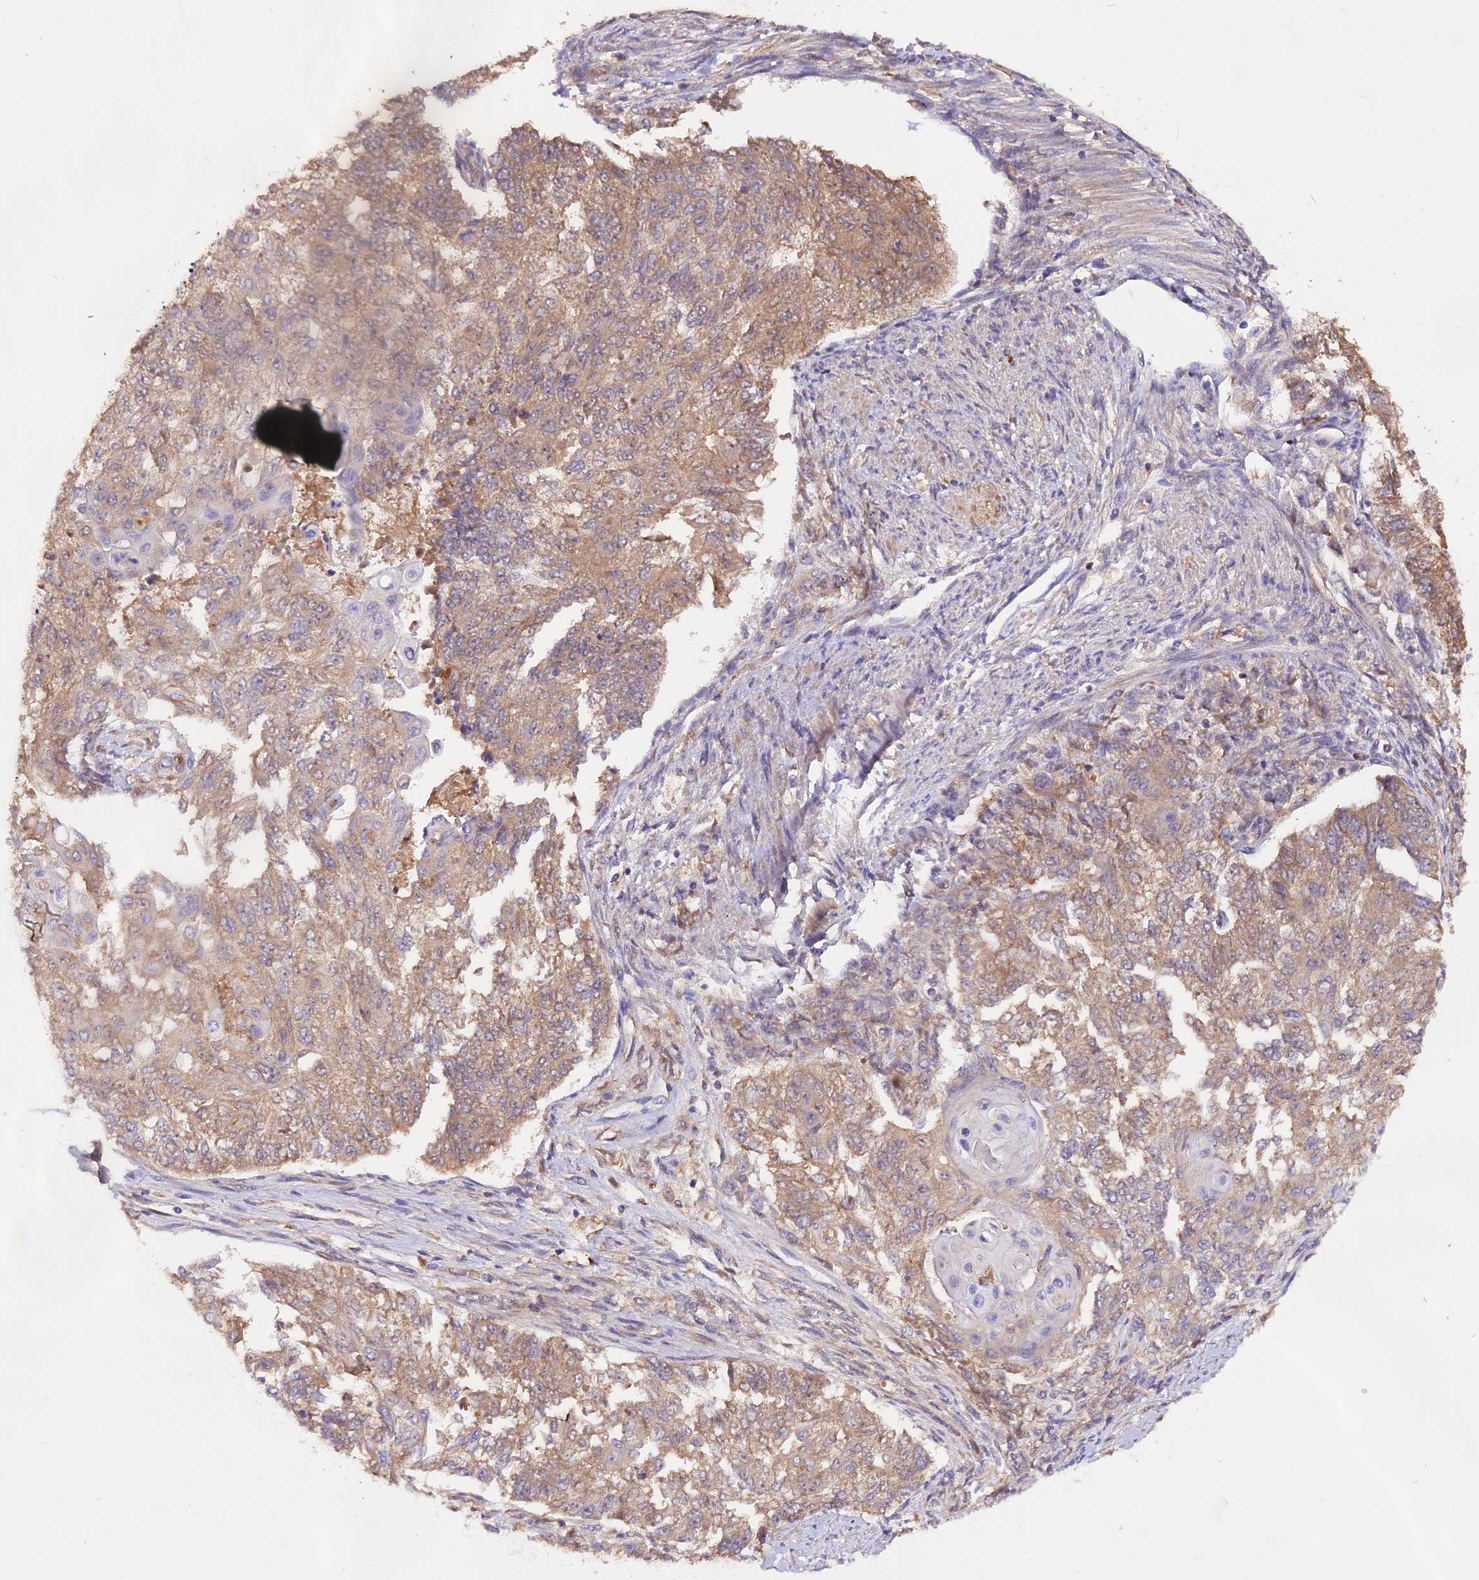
{"staining": {"intensity": "weak", "quantity": ">75%", "location": "cytoplasmic/membranous"}, "tissue": "endometrial cancer", "cell_type": "Tumor cells", "image_type": "cancer", "snomed": [{"axis": "morphology", "description": "Adenocarcinoma, NOS"}, {"axis": "topography", "description": "Endometrium"}], "caption": "Approximately >75% of tumor cells in human endometrial cancer (adenocarcinoma) demonstrate weak cytoplasmic/membranous protein positivity as visualized by brown immunohistochemical staining.", "gene": "MARK4", "patient": {"sex": "female", "age": 32}}